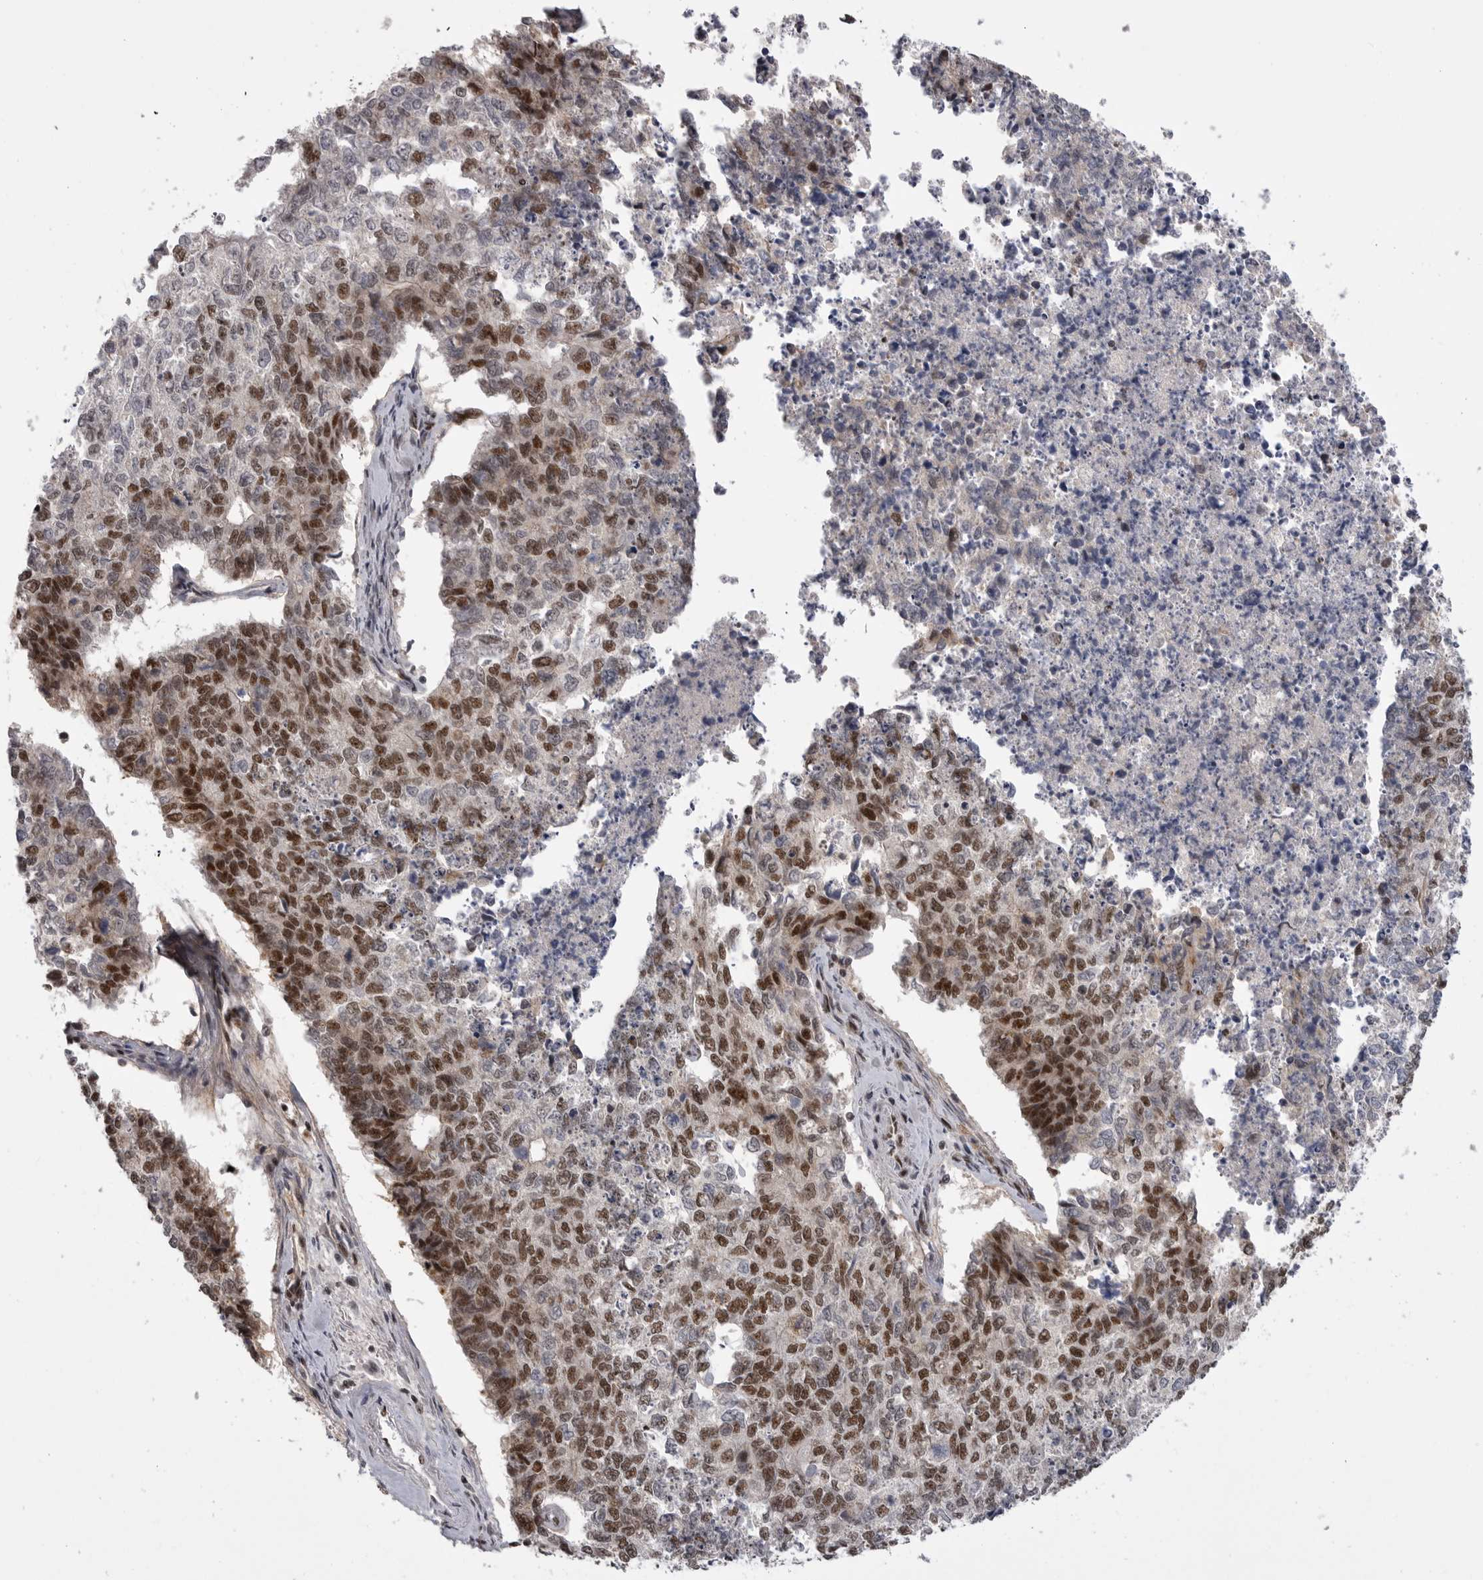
{"staining": {"intensity": "moderate", "quantity": ">75%", "location": "nuclear"}, "tissue": "cervical cancer", "cell_type": "Tumor cells", "image_type": "cancer", "snomed": [{"axis": "morphology", "description": "Squamous cell carcinoma, NOS"}, {"axis": "topography", "description": "Cervix"}], "caption": "An image of human cervical cancer (squamous cell carcinoma) stained for a protein exhibits moderate nuclear brown staining in tumor cells.", "gene": "PPP1R8", "patient": {"sex": "female", "age": 63}}